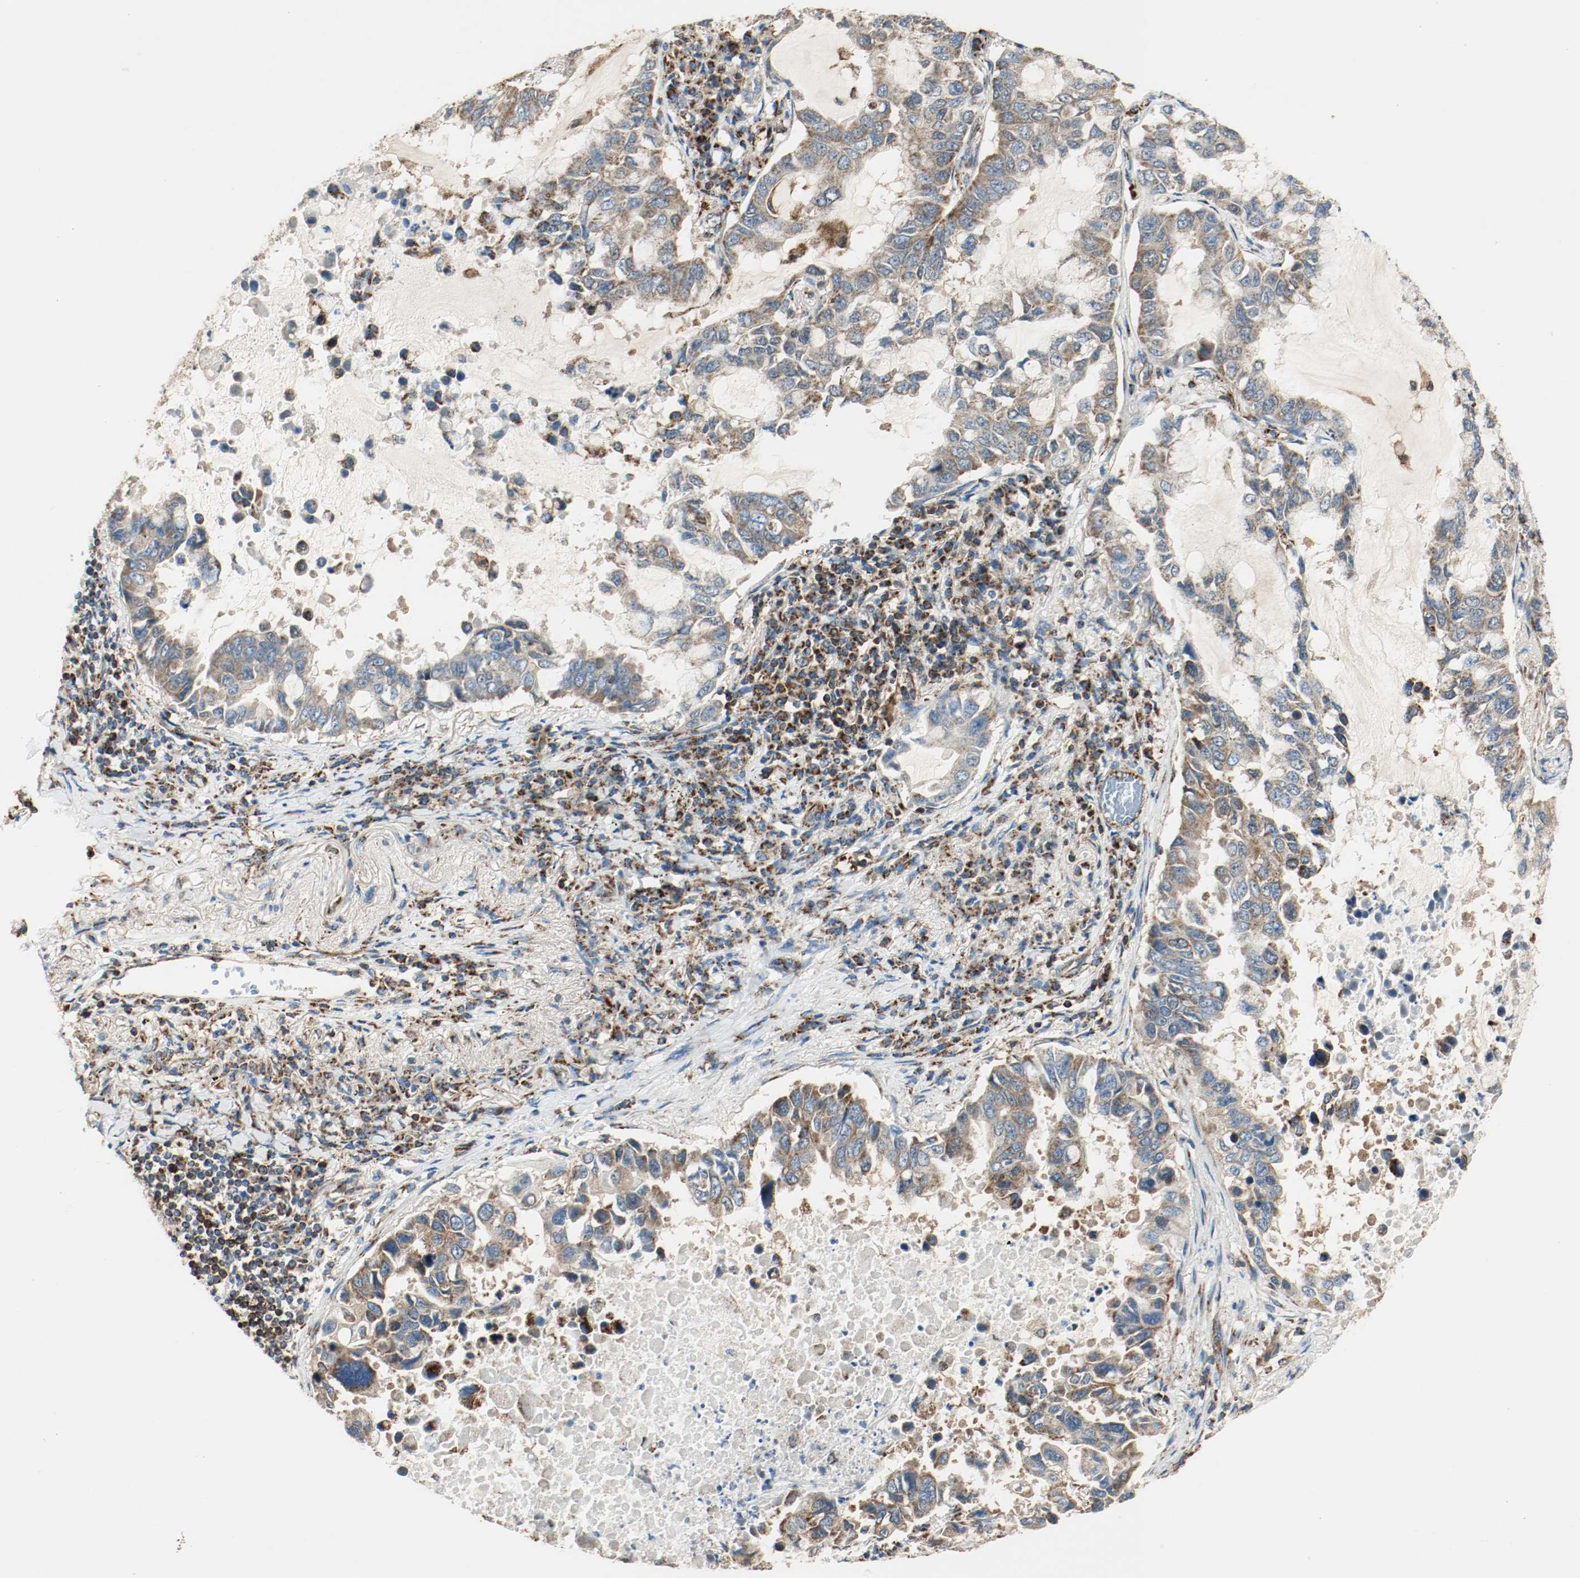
{"staining": {"intensity": "moderate", "quantity": ">75%", "location": "cytoplasmic/membranous"}, "tissue": "lung cancer", "cell_type": "Tumor cells", "image_type": "cancer", "snomed": [{"axis": "morphology", "description": "Adenocarcinoma, NOS"}, {"axis": "topography", "description": "Lung"}], "caption": "The immunohistochemical stain shows moderate cytoplasmic/membranous staining in tumor cells of lung adenocarcinoma tissue.", "gene": "PLCG1", "patient": {"sex": "male", "age": 64}}